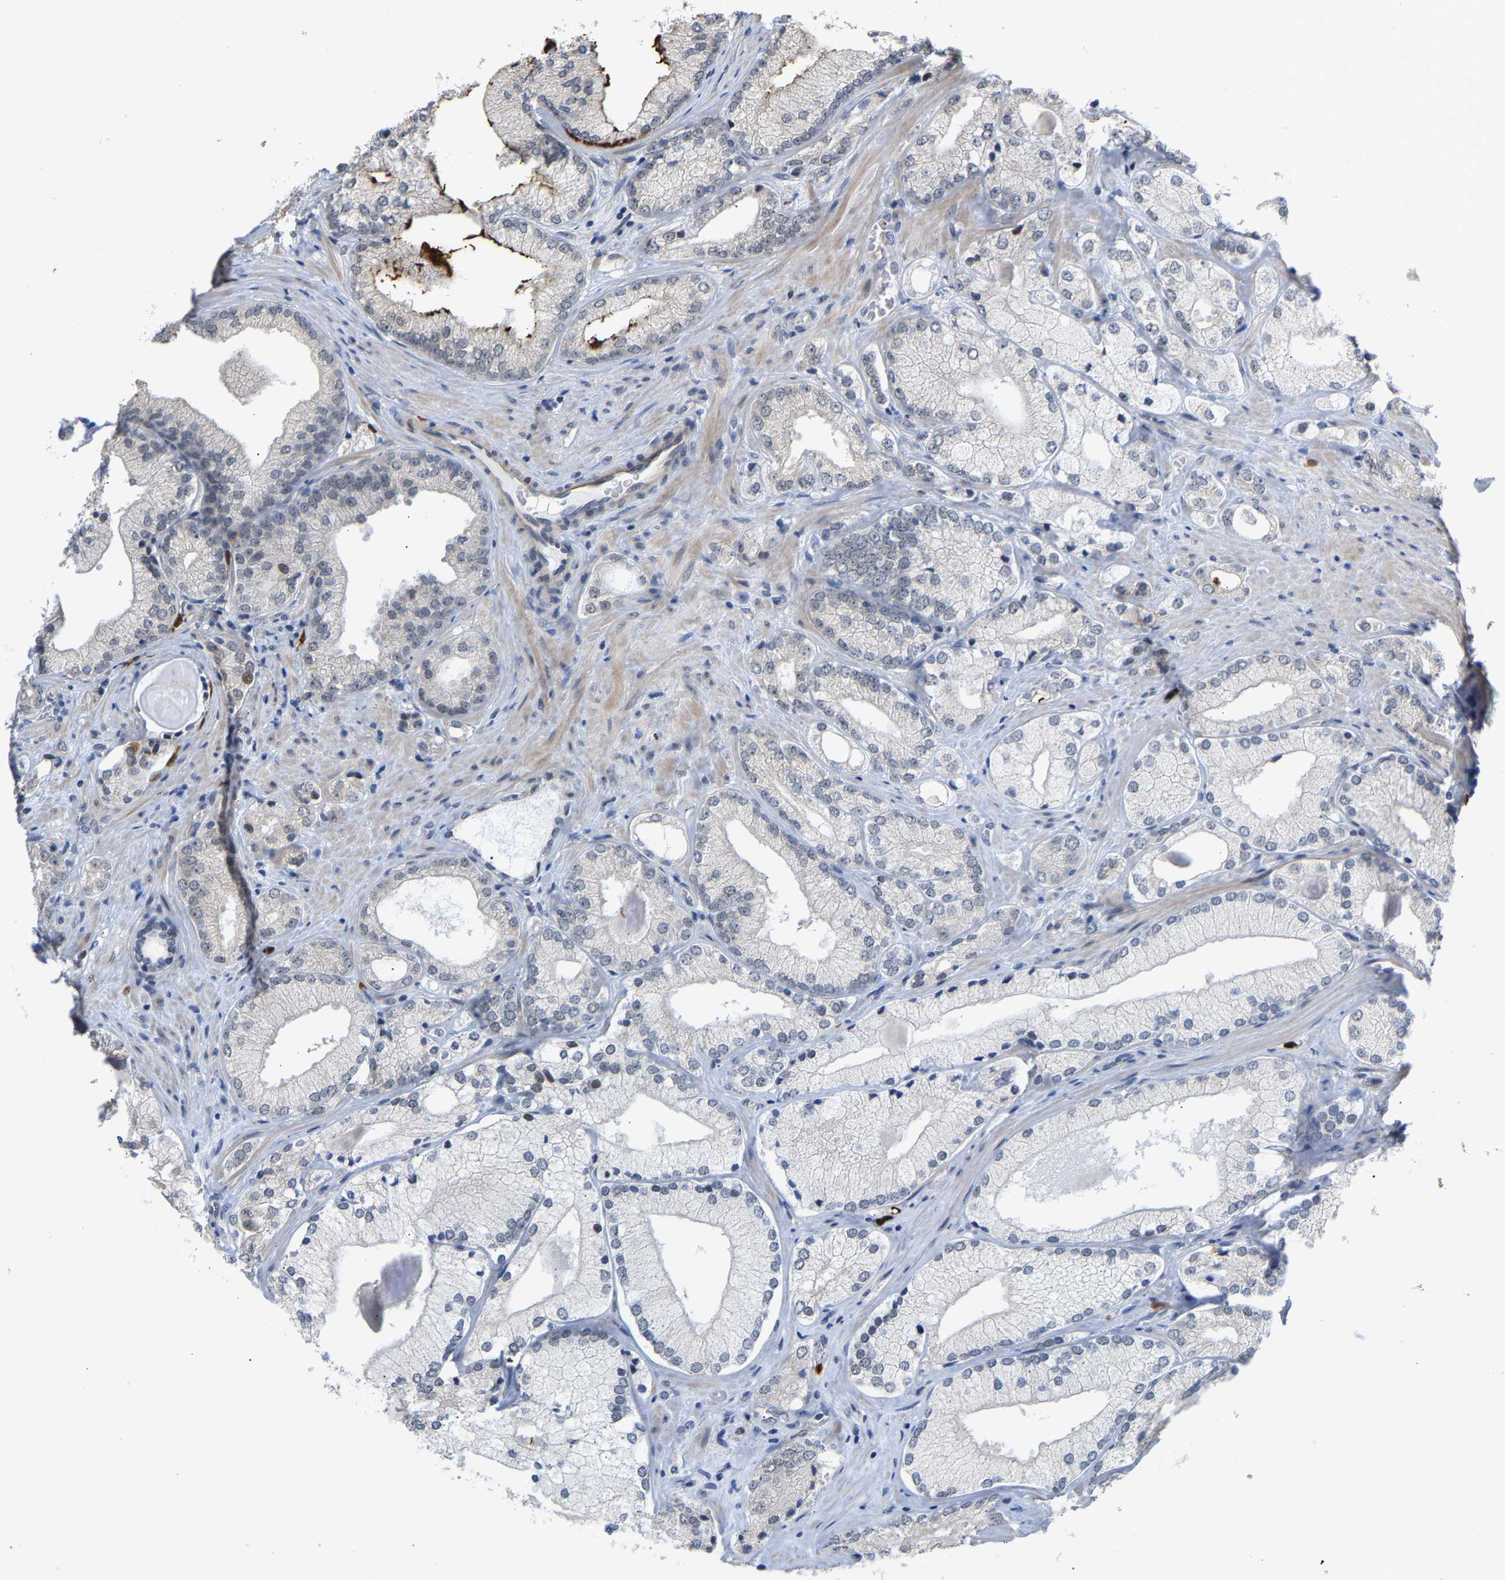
{"staining": {"intensity": "negative", "quantity": "none", "location": "none"}, "tissue": "prostate cancer", "cell_type": "Tumor cells", "image_type": "cancer", "snomed": [{"axis": "morphology", "description": "Adenocarcinoma, Low grade"}, {"axis": "topography", "description": "Prostate"}], "caption": "High magnification brightfield microscopy of prostate low-grade adenocarcinoma stained with DAB (brown) and counterstained with hematoxylin (blue): tumor cells show no significant positivity.", "gene": "TDRD7", "patient": {"sex": "male", "age": 65}}